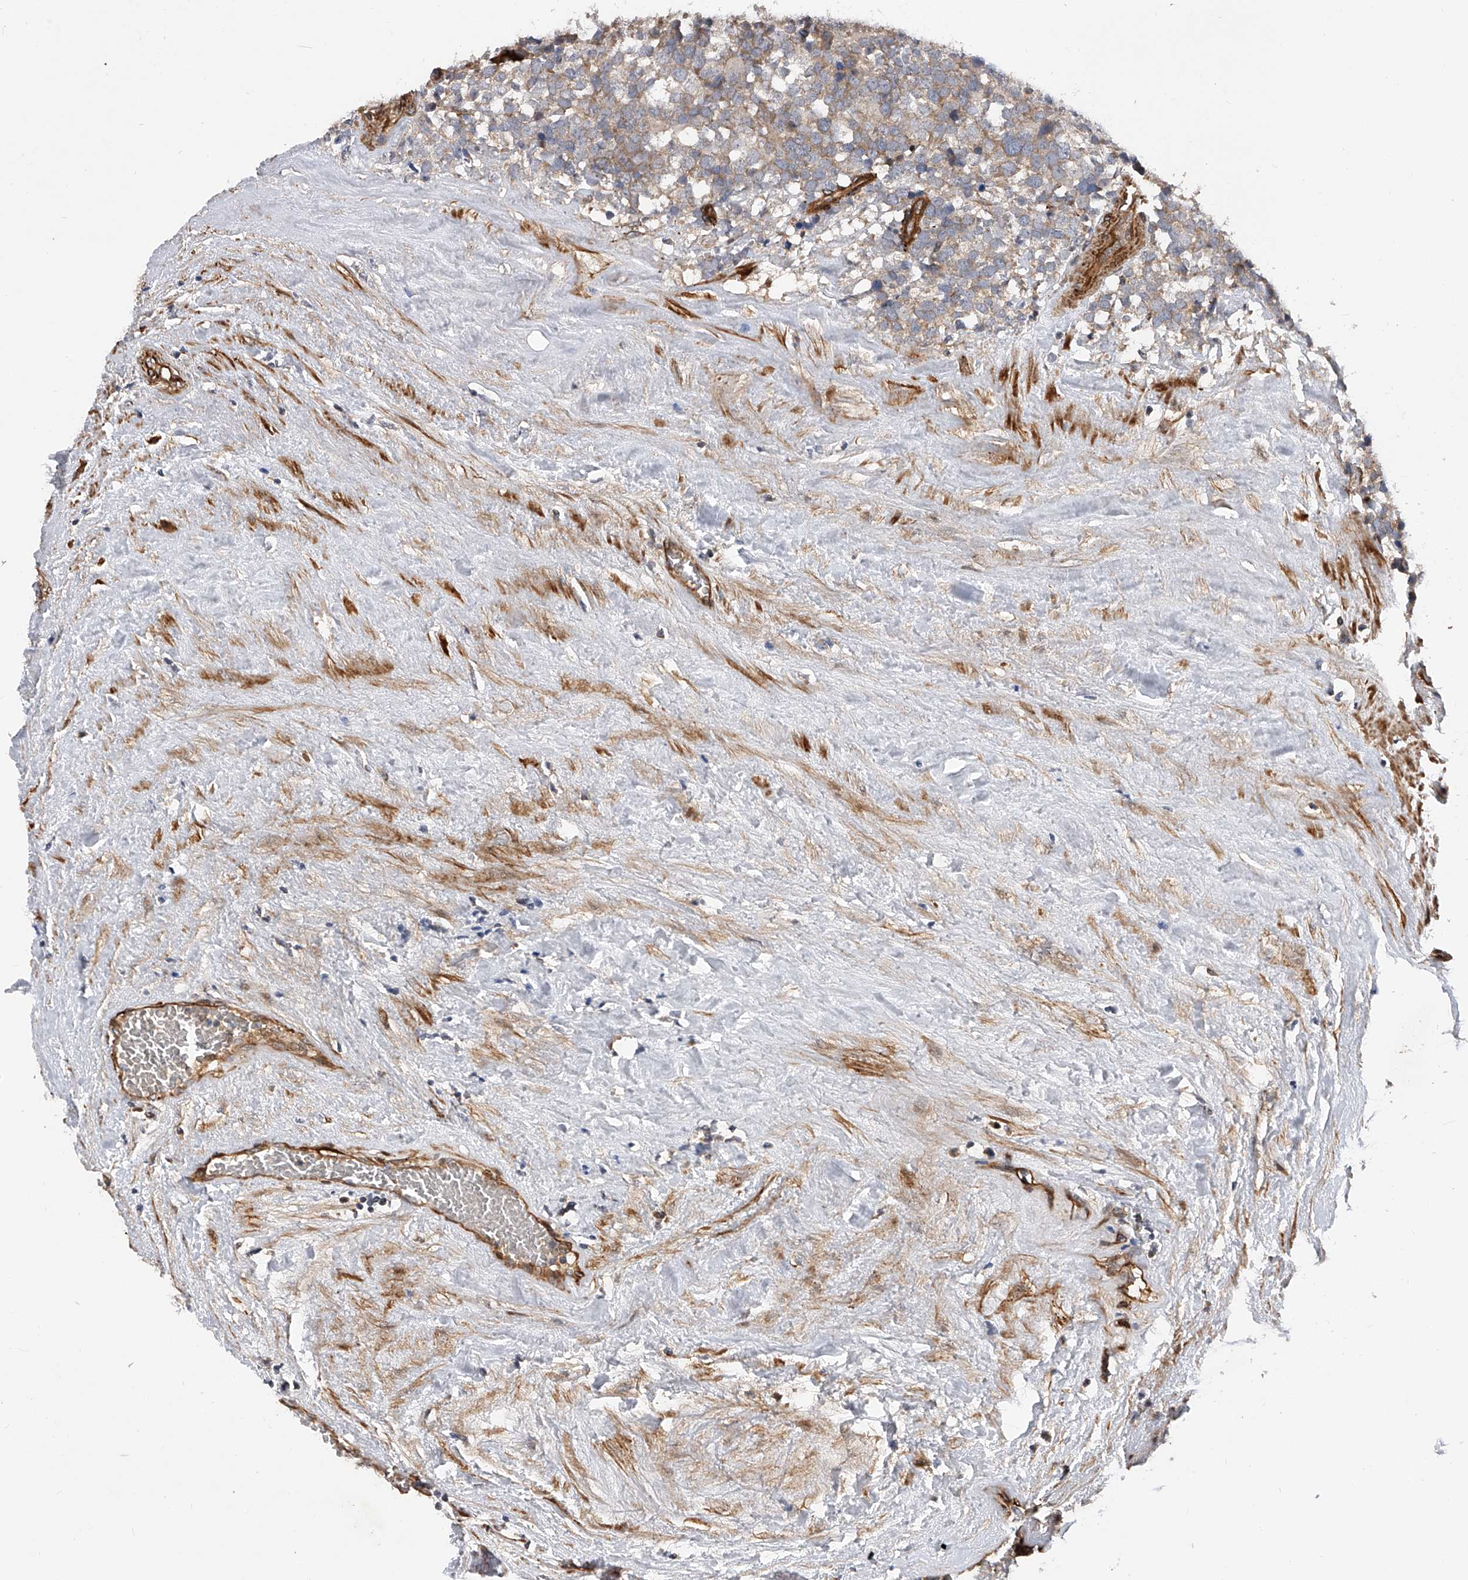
{"staining": {"intensity": "weak", "quantity": ">75%", "location": "cytoplasmic/membranous"}, "tissue": "testis cancer", "cell_type": "Tumor cells", "image_type": "cancer", "snomed": [{"axis": "morphology", "description": "Seminoma, NOS"}, {"axis": "topography", "description": "Testis"}], "caption": "Protein expression analysis of human testis seminoma reveals weak cytoplasmic/membranous staining in approximately >75% of tumor cells.", "gene": "PDSS2", "patient": {"sex": "male", "age": 71}}